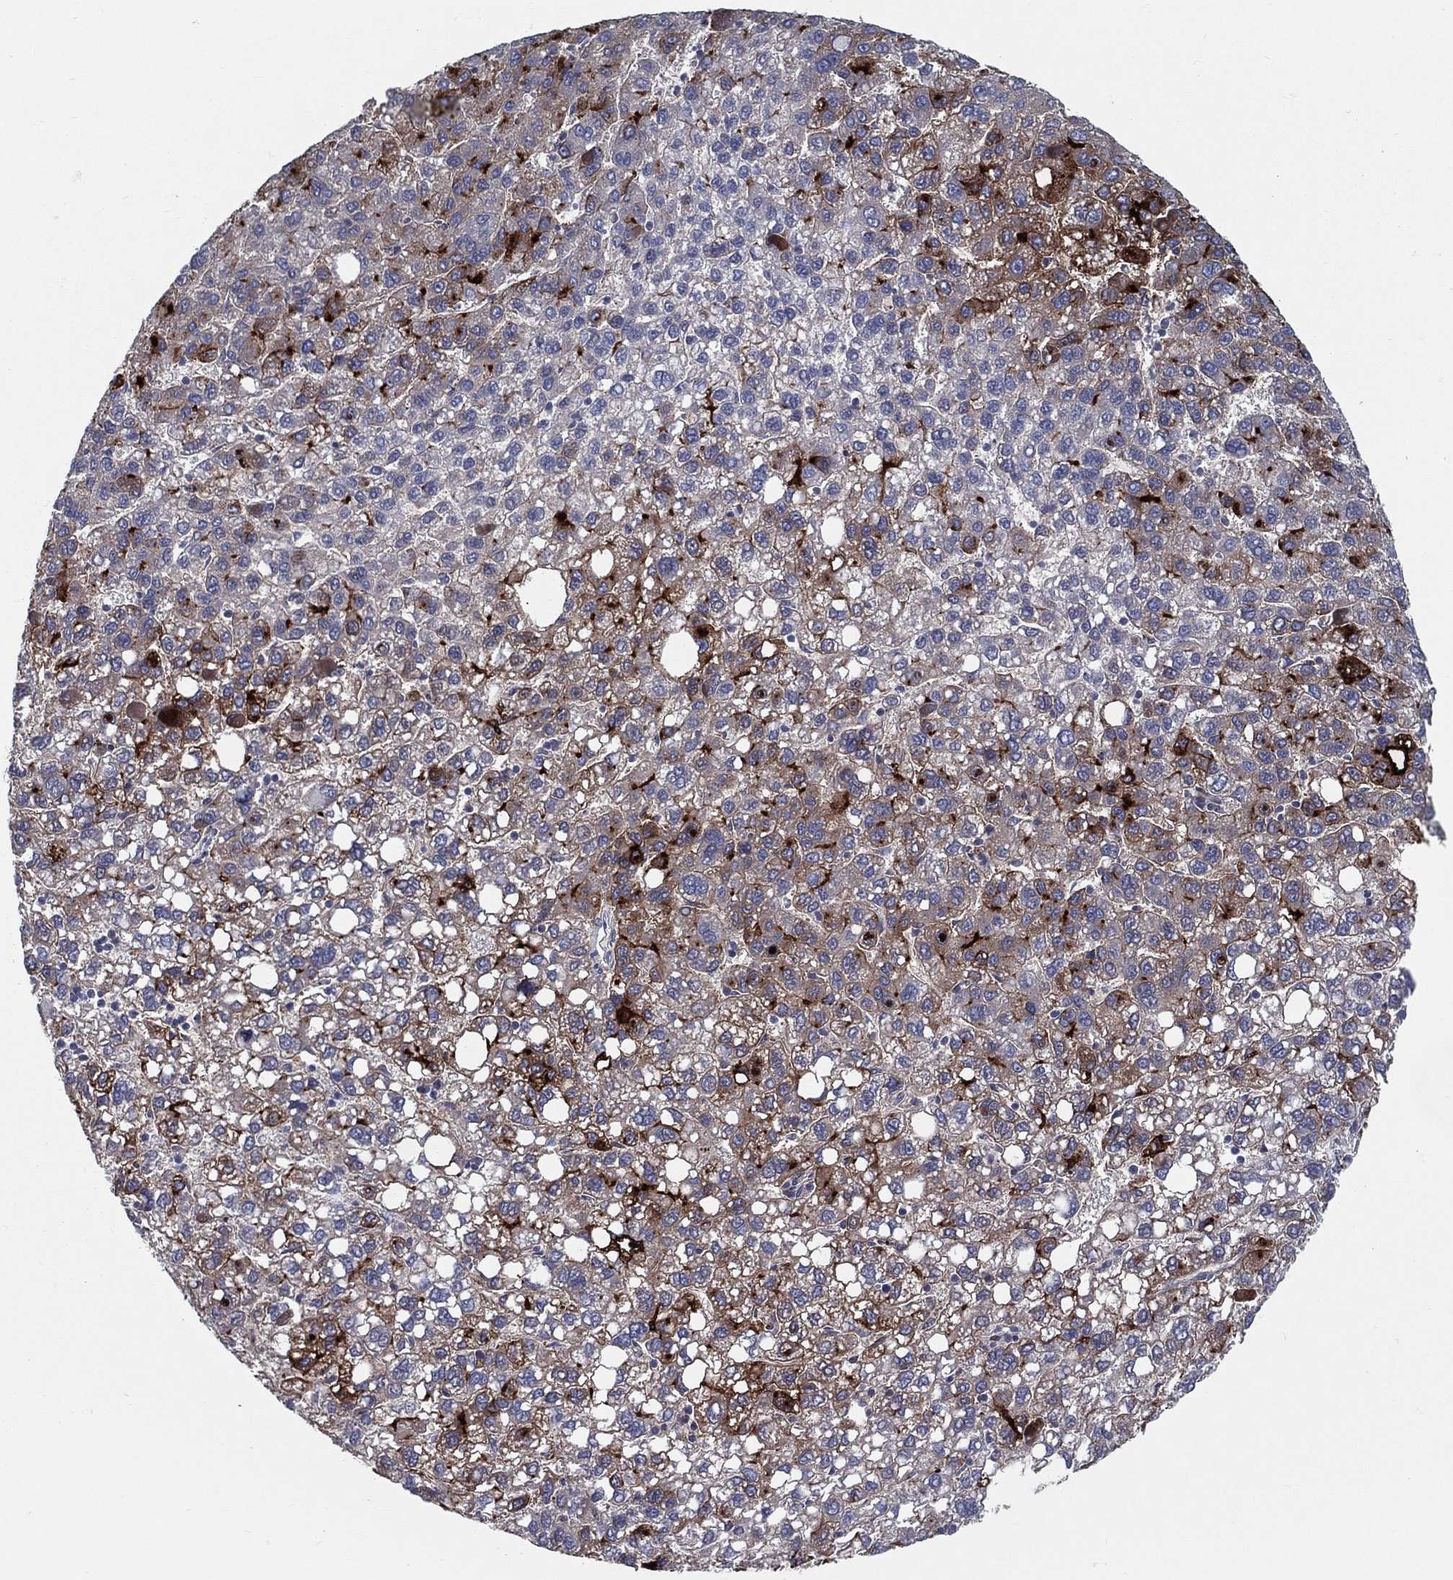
{"staining": {"intensity": "strong", "quantity": "<25%", "location": "cytoplasmic/membranous"}, "tissue": "liver cancer", "cell_type": "Tumor cells", "image_type": "cancer", "snomed": [{"axis": "morphology", "description": "Carcinoma, Hepatocellular, NOS"}, {"axis": "topography", "description": "Liver"}], "caption": "Liver hepatocellular carcinoma was stained to show a protein in brown. There is medium levels of strong cytoplasmic/membranous positivity in about <25% of tumor cells. Immunohistochemistry stains the protein in brown and the nuclei are stained blue.", "gene": "ACE2", "patient": {"sex": "female", "age": 82}}